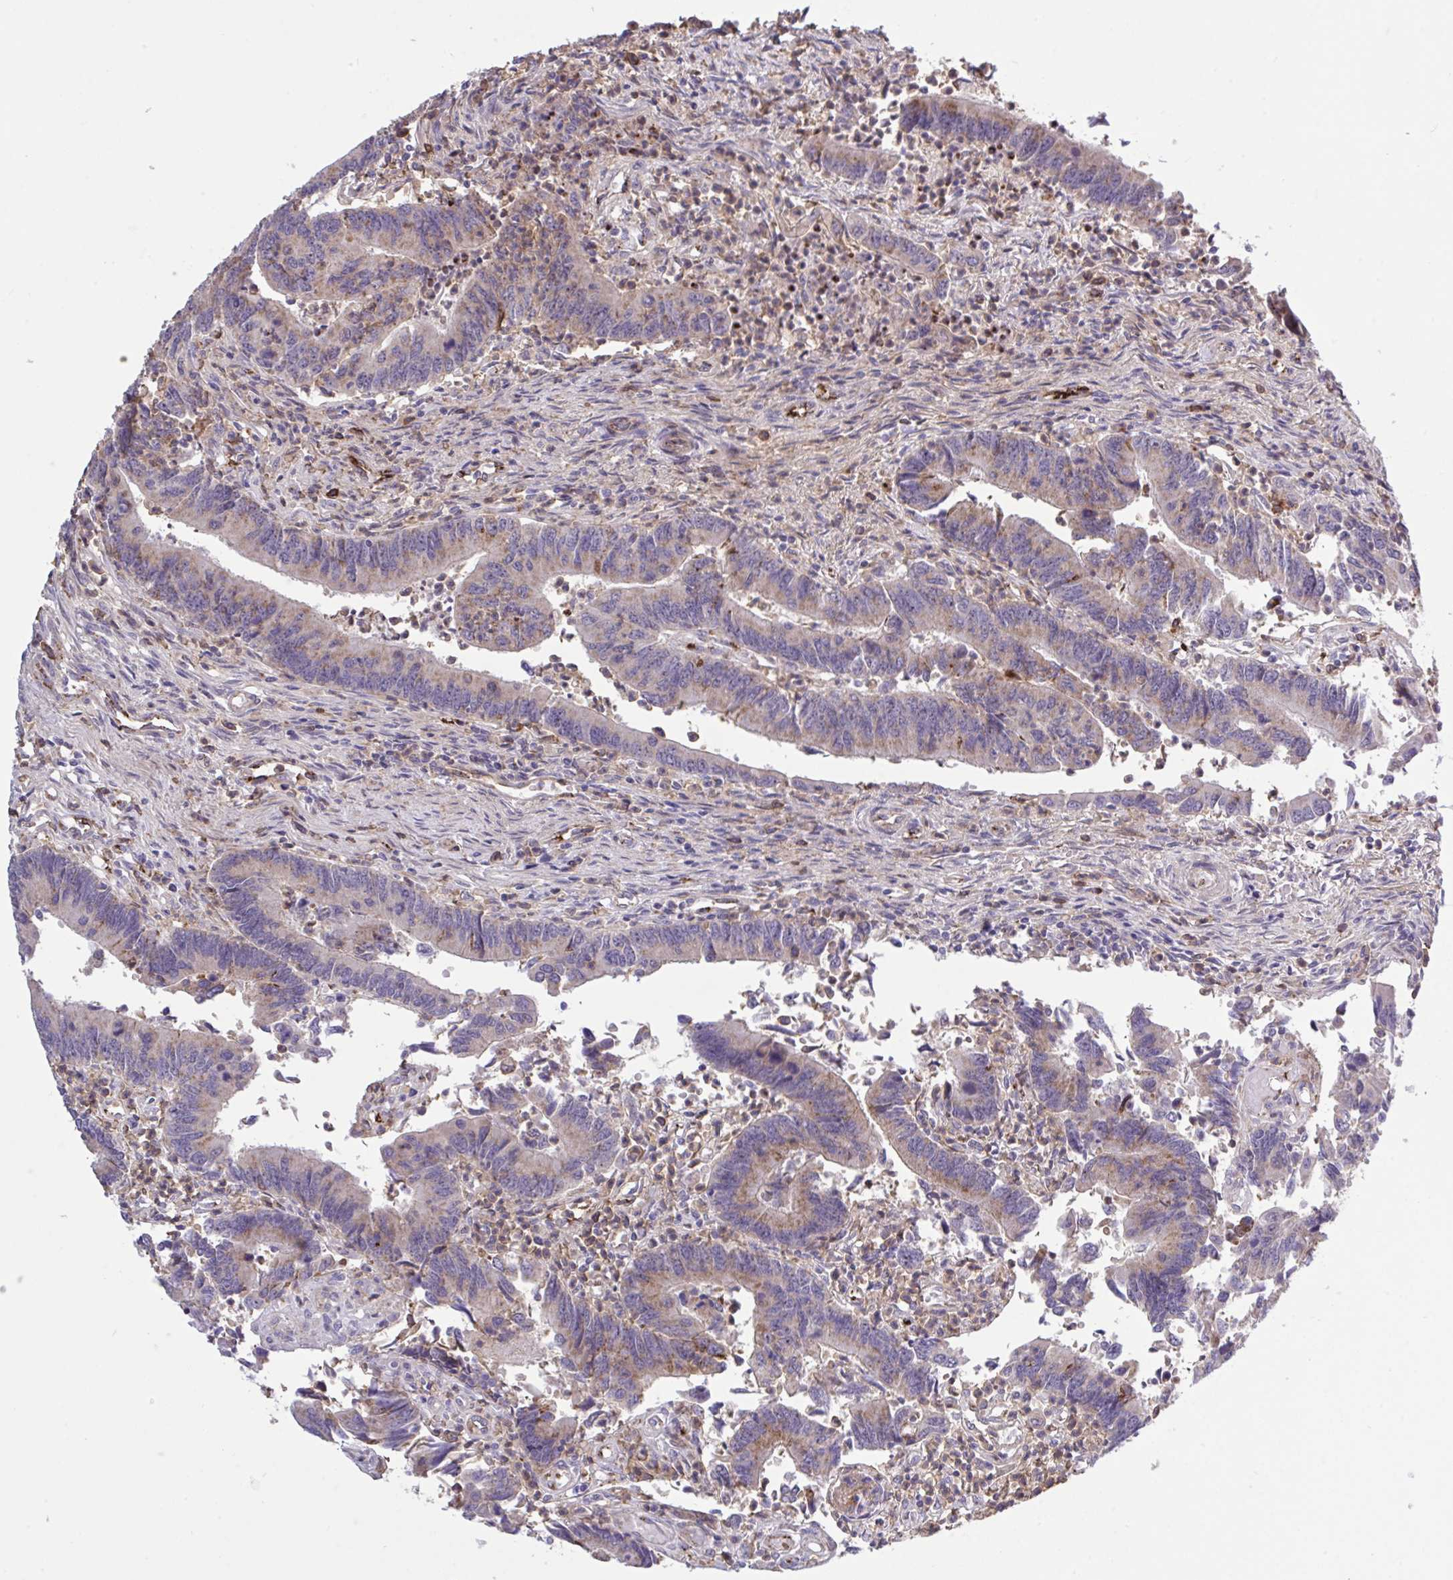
{"staining": {"intensity": "moderate", "quantity": "25%-75%", "location": "cytoplasmic/membranous"}, "tissue": "colorectal cancer", "cell_type": "Tumor cells", "image_type": "cancer", "snomed": [{"axis": "morphology", "description": "Adenocarcinoma, NOS"}, {"axis": "topography", "description": "Colon"}], "caption": "Approximately 25%-75% of tumor cells in human adenocarcinoma (colorectal) demonstrate moderate cytoplasmic/membranous protein staining as visualized by brown immunohistochemical staining.", "gene": "CD101", "patient": {"sex": "female", "age": 67}}